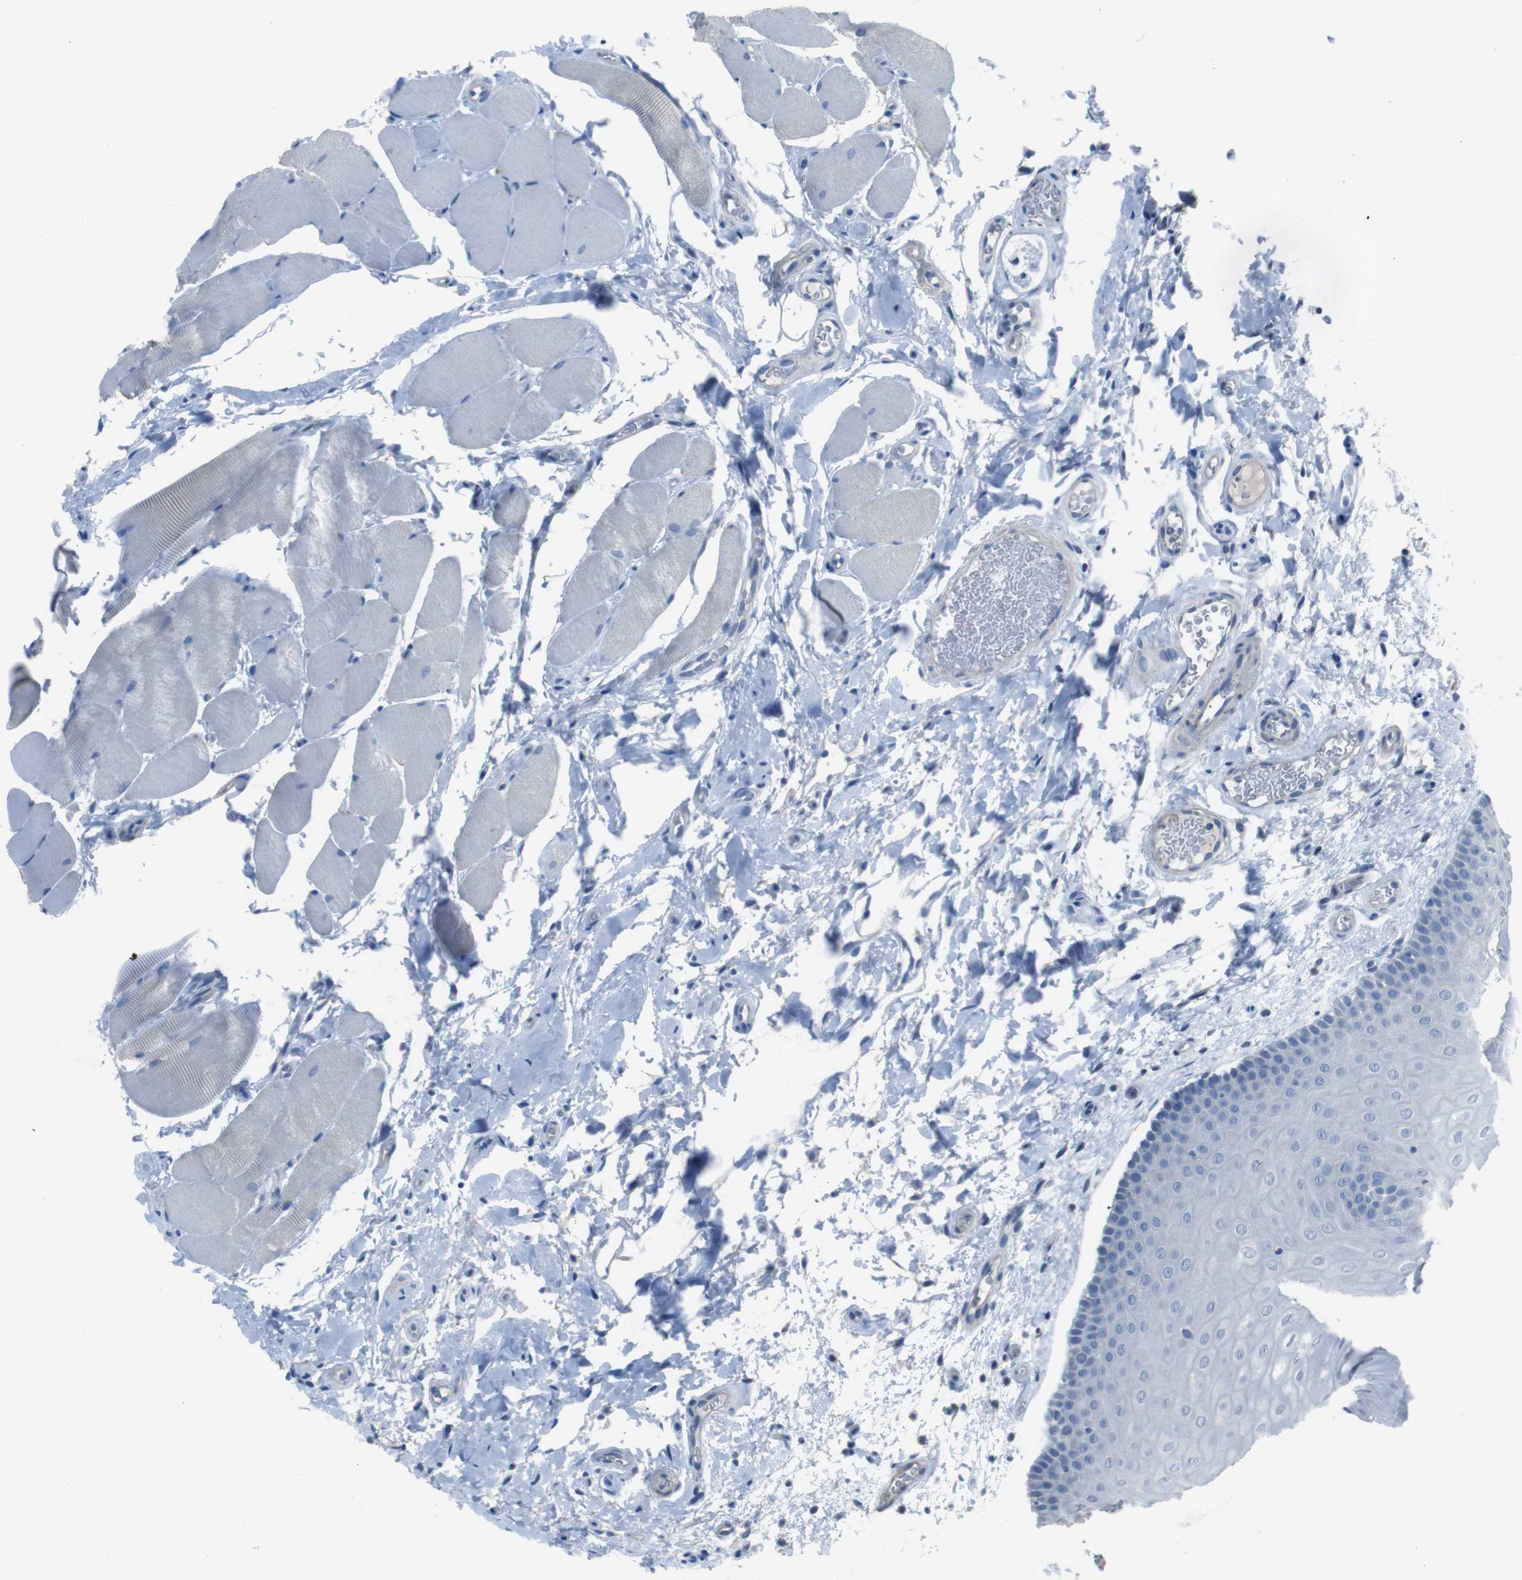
{"staining": {"intensity": "negative", "quantity": "none", "location": "none"}, "tissue": "oral mucosa", "cell_type": "Squamous epithelial cells", "image_type": "normal", "snomed": [{"axis": "morphology", "description": "Normal tissue, NOS"}, {"axis": "topography", "description": "Skeletal muscle"}, {"axis": "topography", "description": "Oral tissue"}], "caption": "Immunohistochemical staining of normal human oral mucosa exhibits no significant positivity in squamous epithelial cells.", "gene": "CYP2C19", "patient": {"sex": "male", "age": 58}}